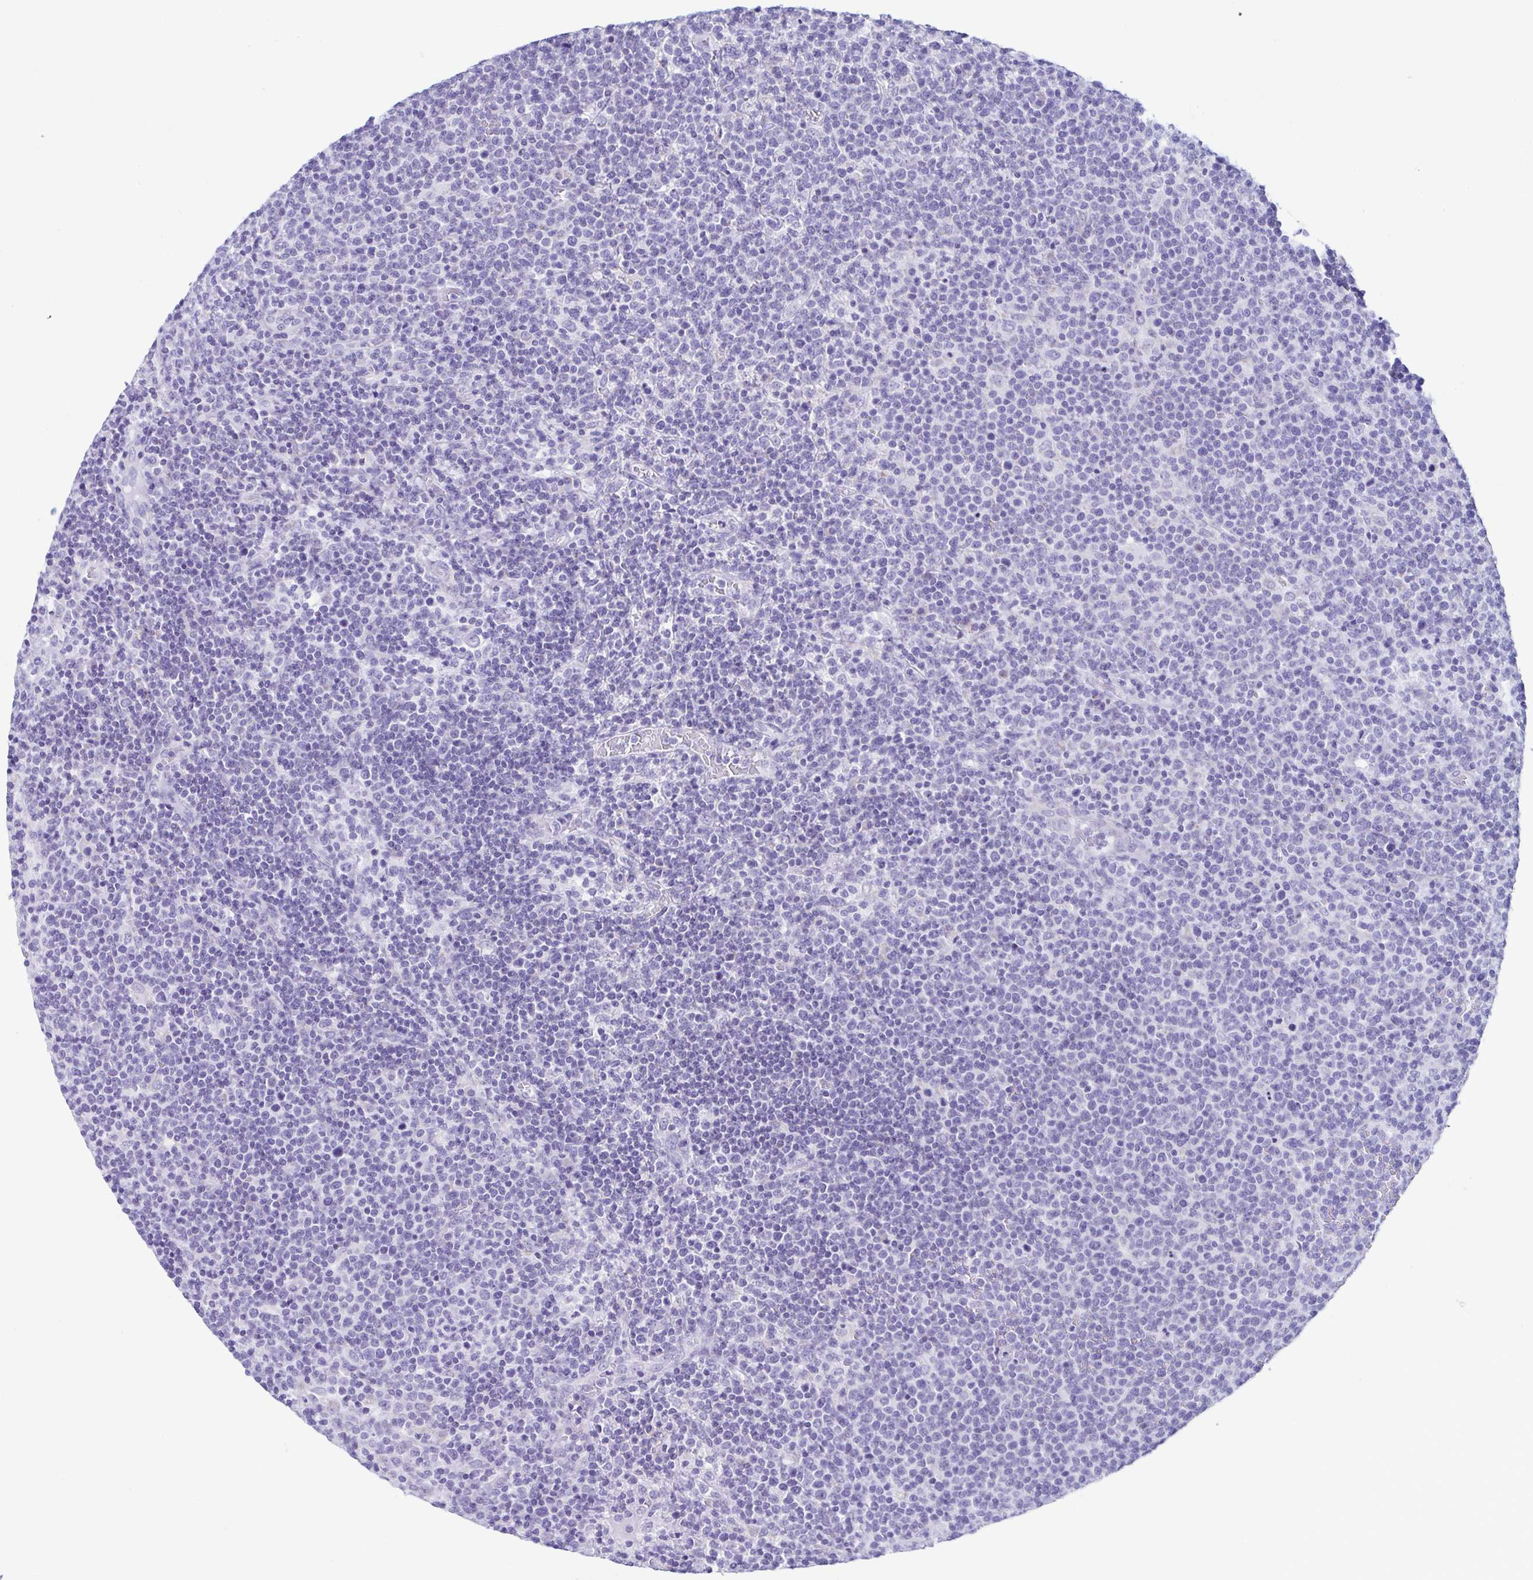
{"staining": {"intensity": "negative", "quantity": "none", "location": "none"}, "tissue": "lymphoma", "cell_type": "Tumor cells", "image_type": "cancer", "snomed": [{"axis": "morphology", "description": "Malignant lymphoma, non-Hodgkin's type, High grade"}, {"axis": "topography", "description": "Lymph node"}], "caption": "IHC of human lymphoma reveals no positivity in tumor cells.", "gene": "ACTRT3", "patient": {"sex": "male", "age": 61}}